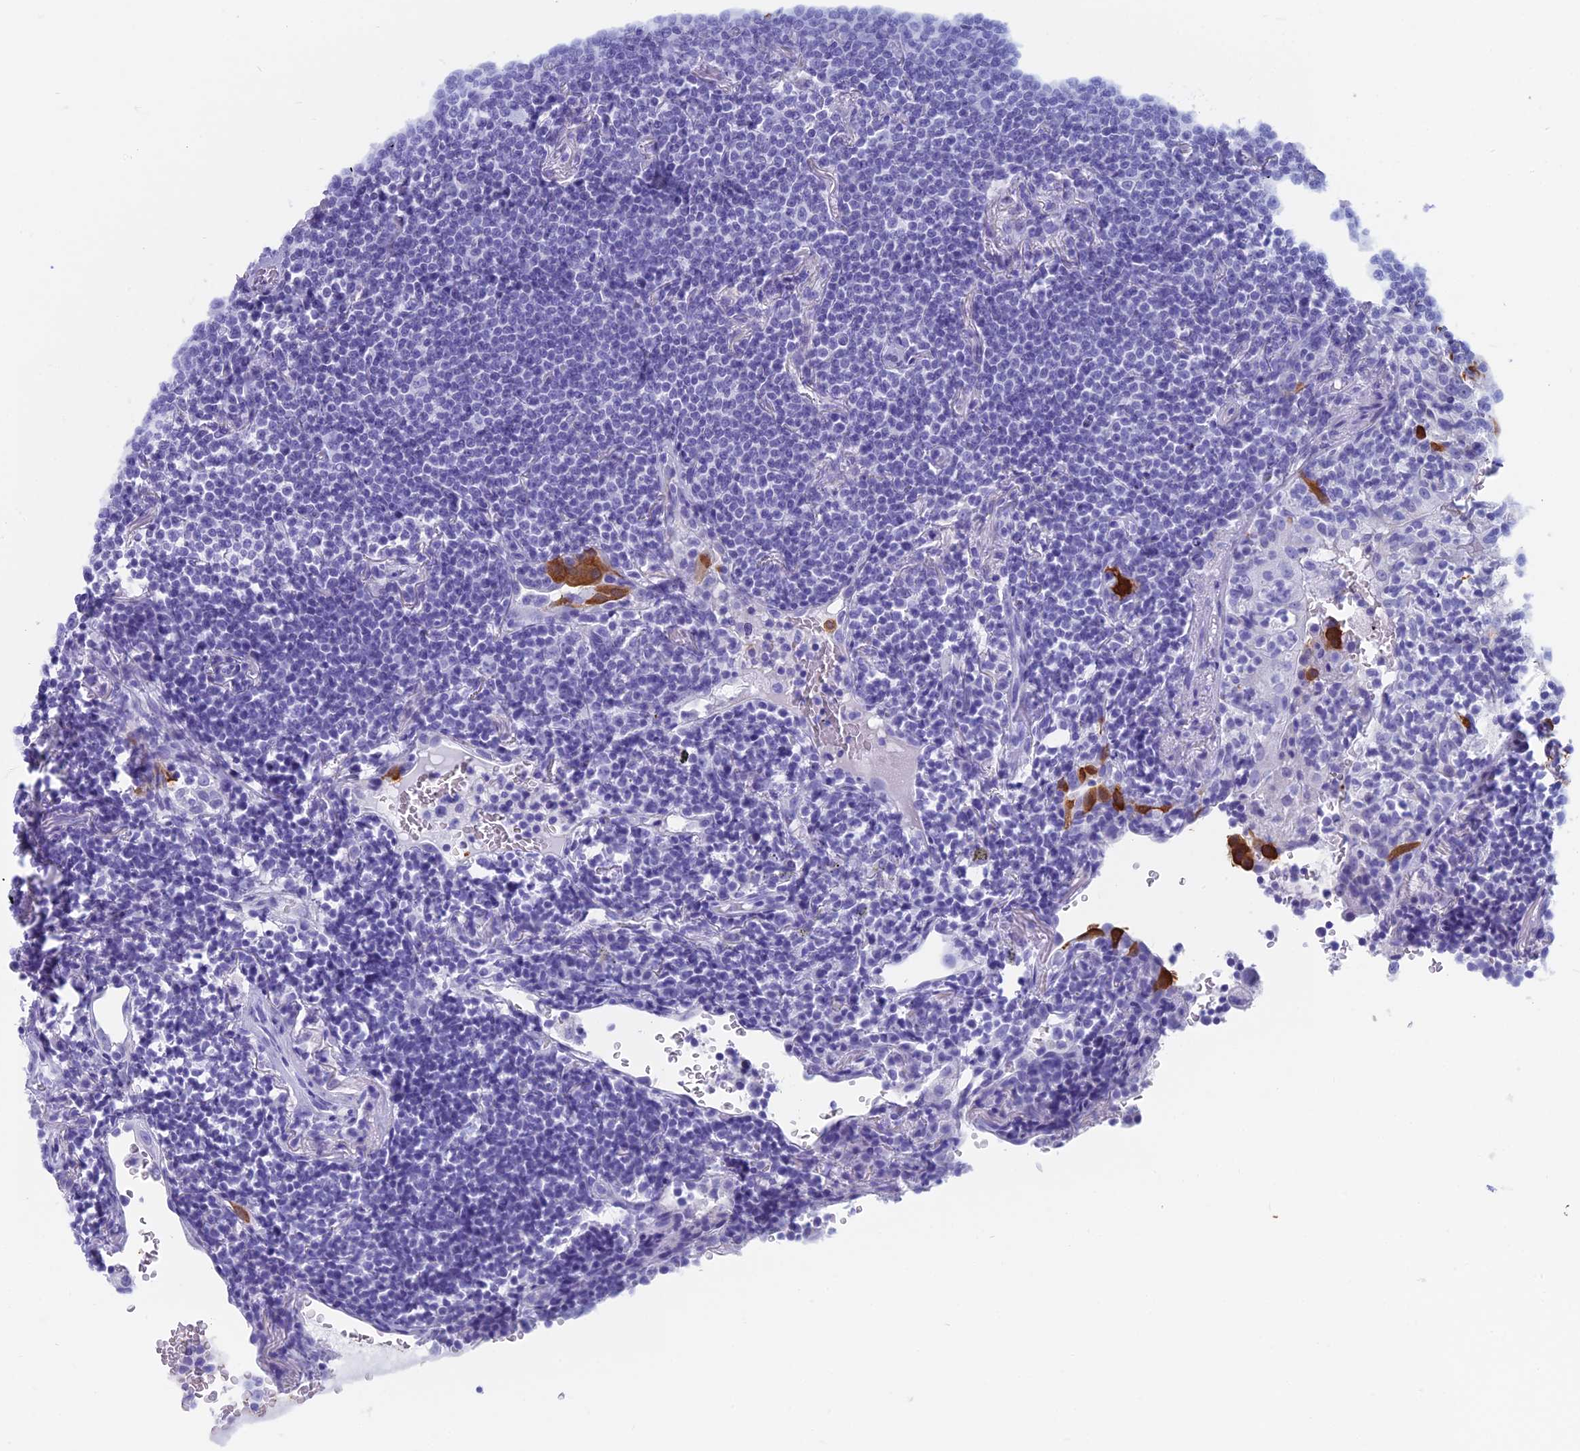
{"staining": {"intensity": "negative", "quantity": "none", "location": "none"}, "tissue": "lymphoma", "cell_type": "Tumor cells", "image_type": "cancer", "snomed": [{"axis": "morphology", "description": "Malignant lymphoma, non-Hodgkin's type, Low grade"}, {"axis": "topography", "description": "Lung"}], "caption": "Immunohistochemistry micrograph of malignant lymphoma, non-Hodgkin's type (low-grade) stained for a protein (brown), which displays no positivity in tumor cells. The staining is performed using DAB (3,3'-diaminobenzidine) brown chromogen with nuclei counter-stained in using hematoxylin.", "gene": "CAPS", "patient": {"sex": "female", "age": 71}}